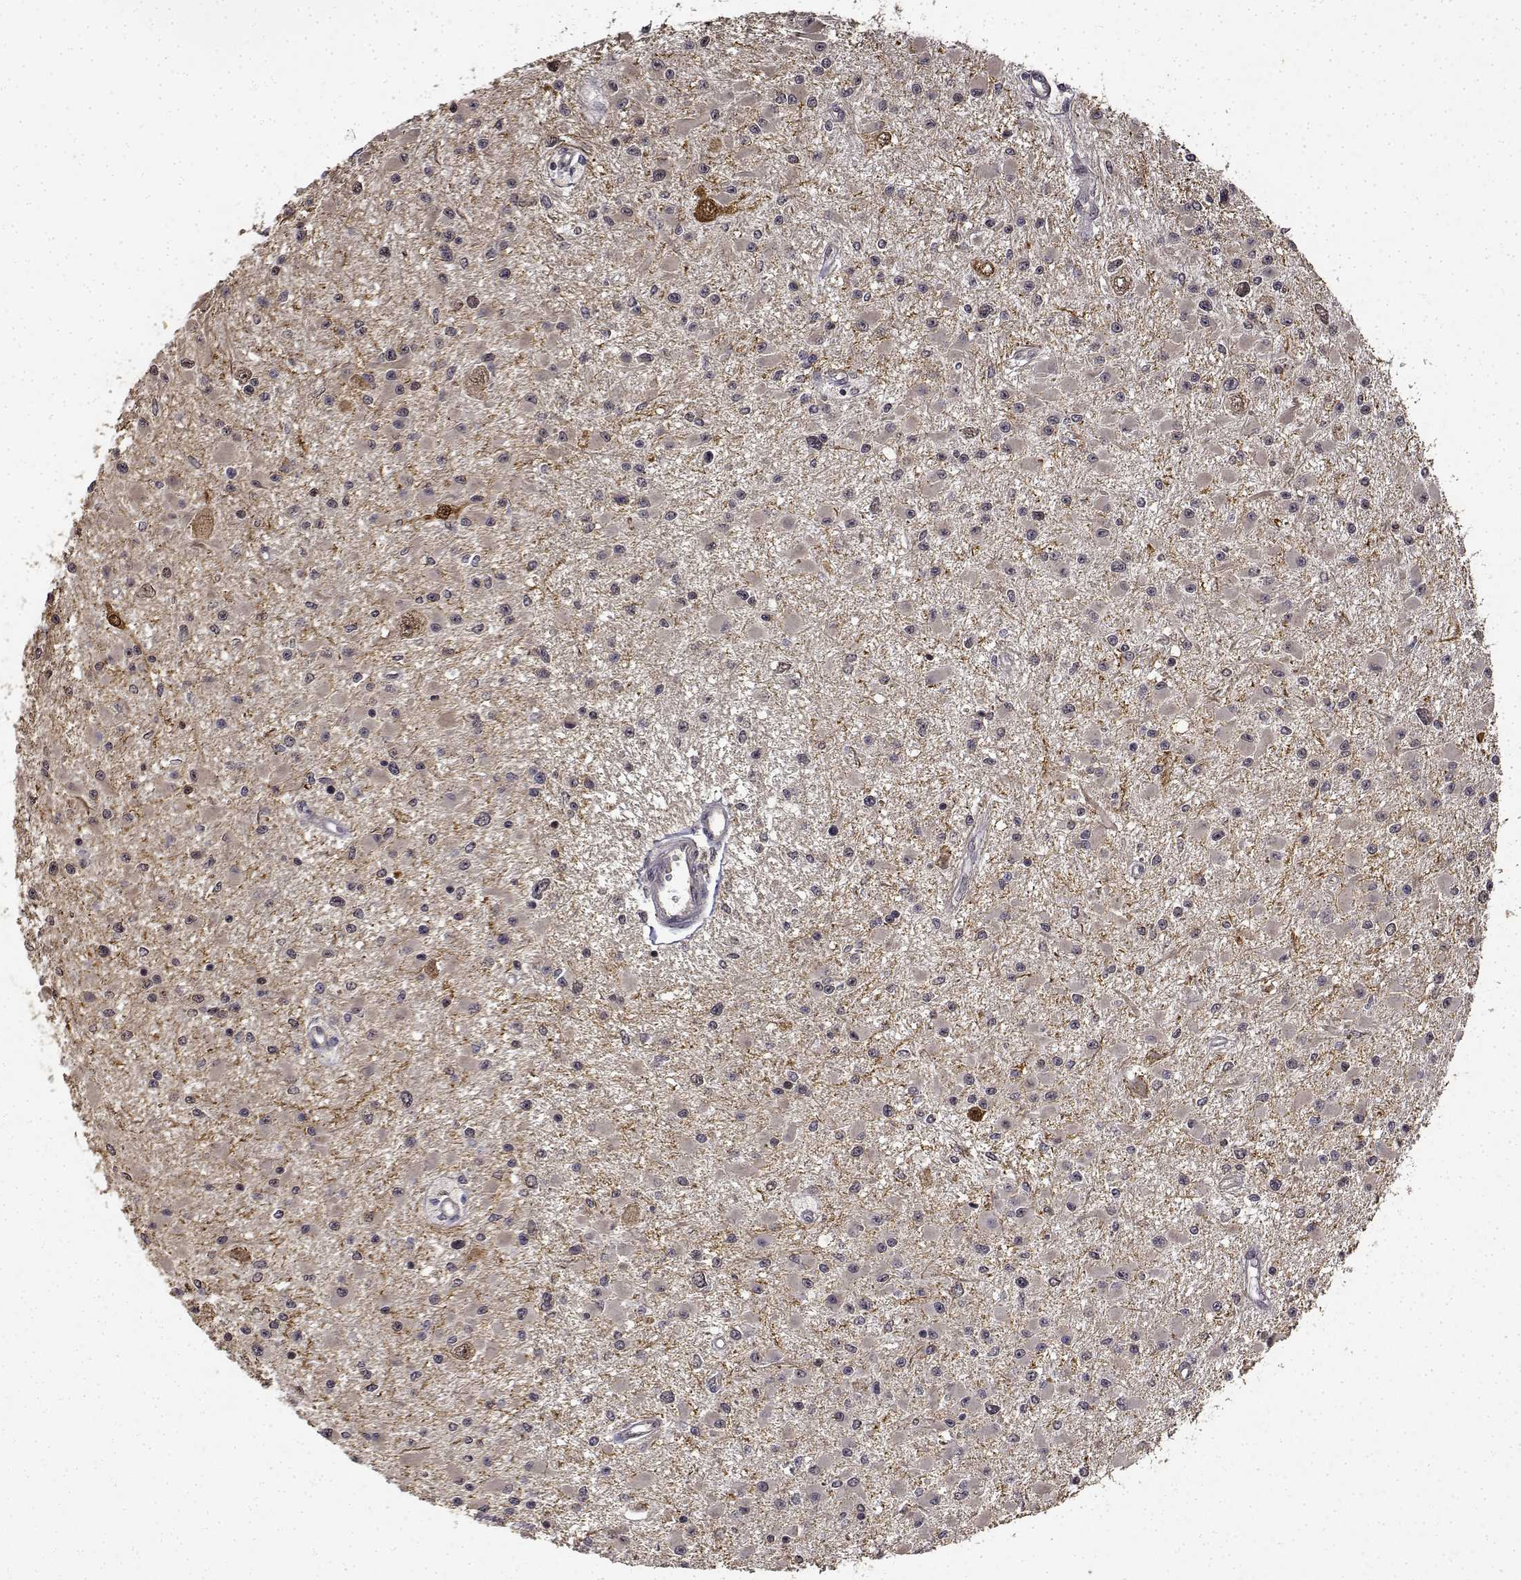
{"staining": {"intensity": "negative", "quantity": "none", "location": "none"}, "tissue": "glioma", "cell_type": "Tumor cells", "image_type": "cancer", "snomed": [{"axis": "morphology", "description": "Glioma, malignant, High grade"}, {"axis": "topography", "description": "Brain"}], "caption": "High magnification brightfield microscopy of malignant glioma (high-grade) stained with DAB (brown) and counterstained with hematoxylin (blue): tumor cells show no significant staining. The staining was performed using DAB (3,3'-diaminobenzidine) to visualize the protein expression in brown, while the nuclei were stained in blue with hematoxylin (Magnification: 20x).", "gene": "BDNF", "patient": {"sex": "male", "age": 54}}